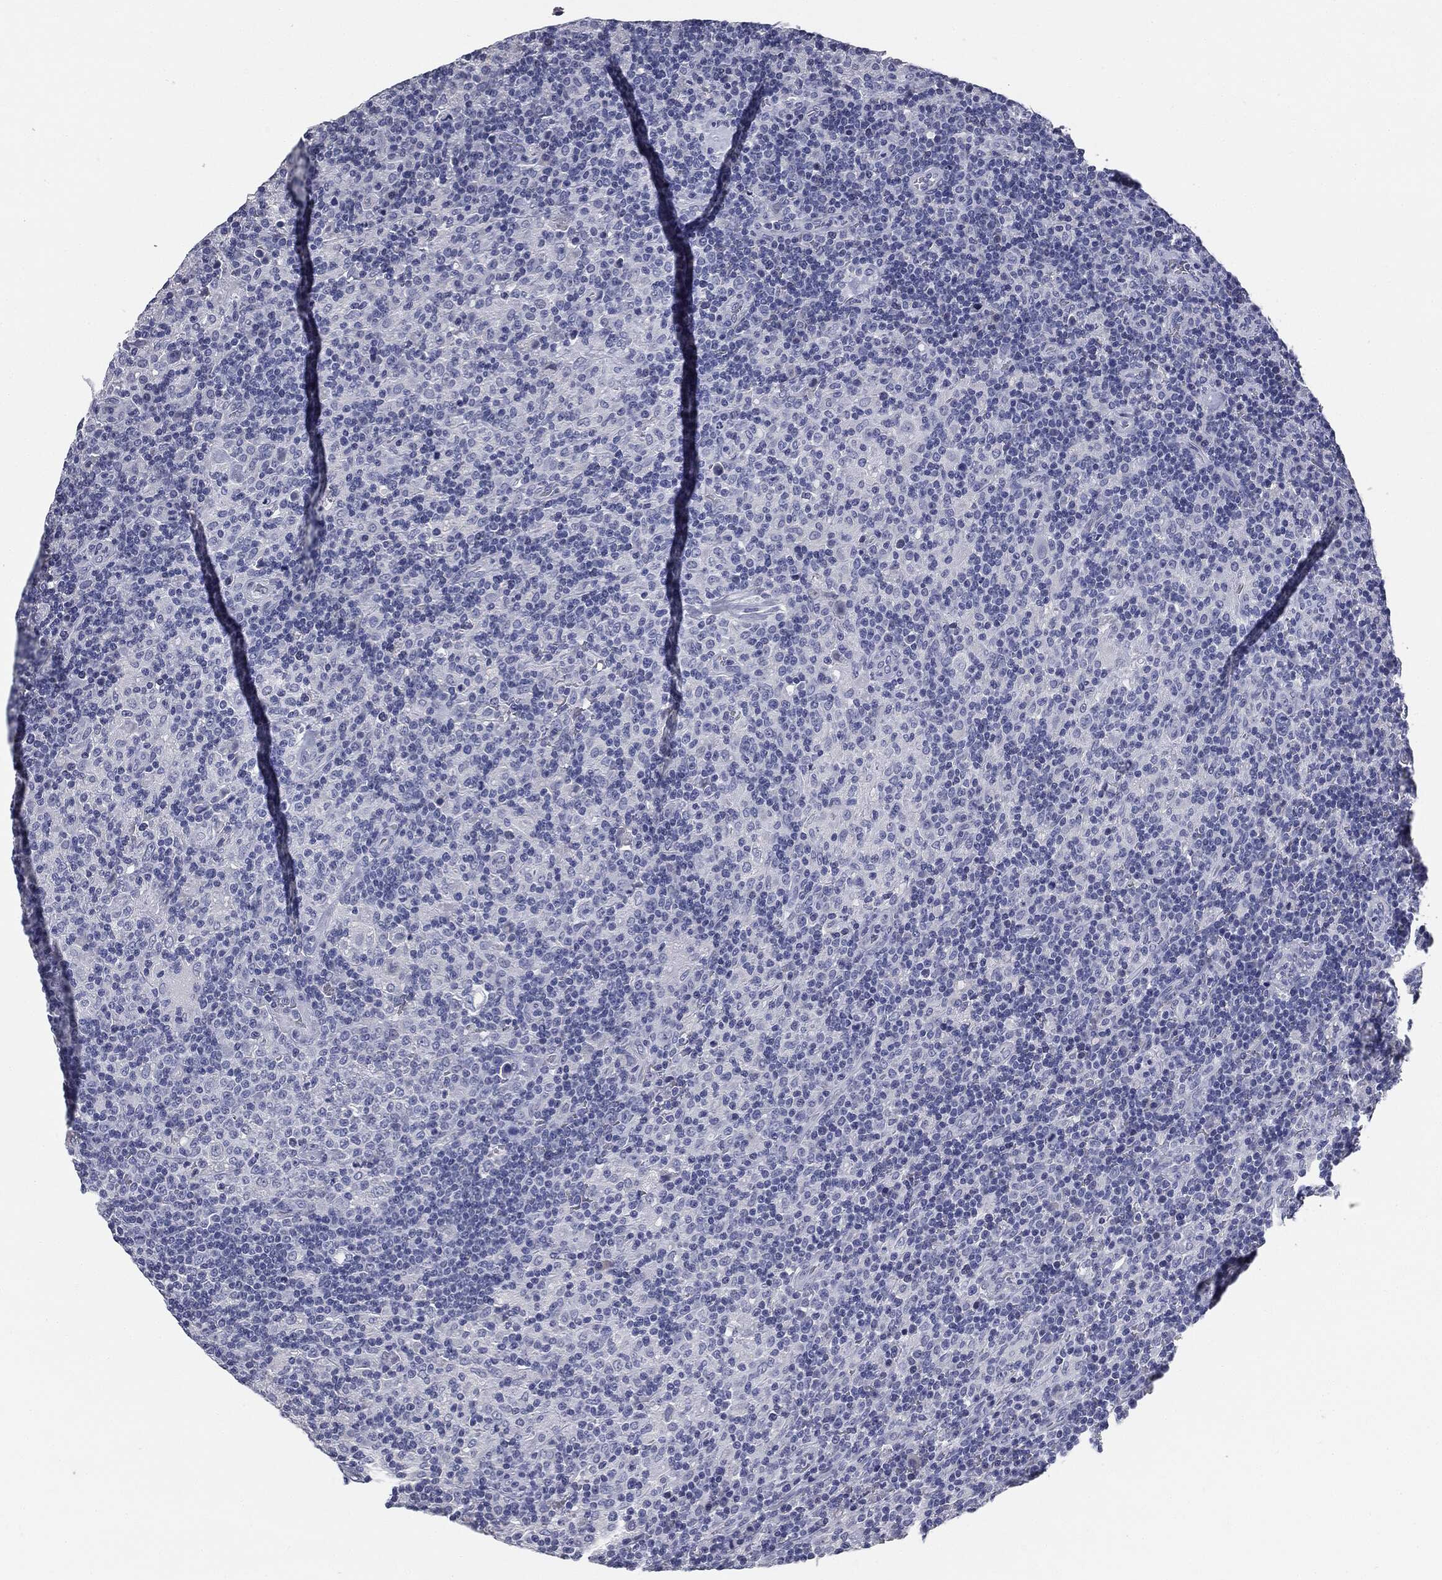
{"staining": {"intensity": "negative", "quantity": "none", "location": "none"}, "tissue": "lymphoma", "cell_type": "Tumor cells", "image_type": "cancer", "snomed": [{"axis": "morphology", "description": "Hodgkin's disease, NOS"}, {"axis": "topography", "description": "Lymph node"}], "caption": "High magnification brightfield microscopy of Hodgkin's disease stained with DAB (brown) and counterstained with hematoxylin (blue): tumor cells show no significant expression.", "gene": "AFP", "patient": {"sex": "male", "age": 70}}